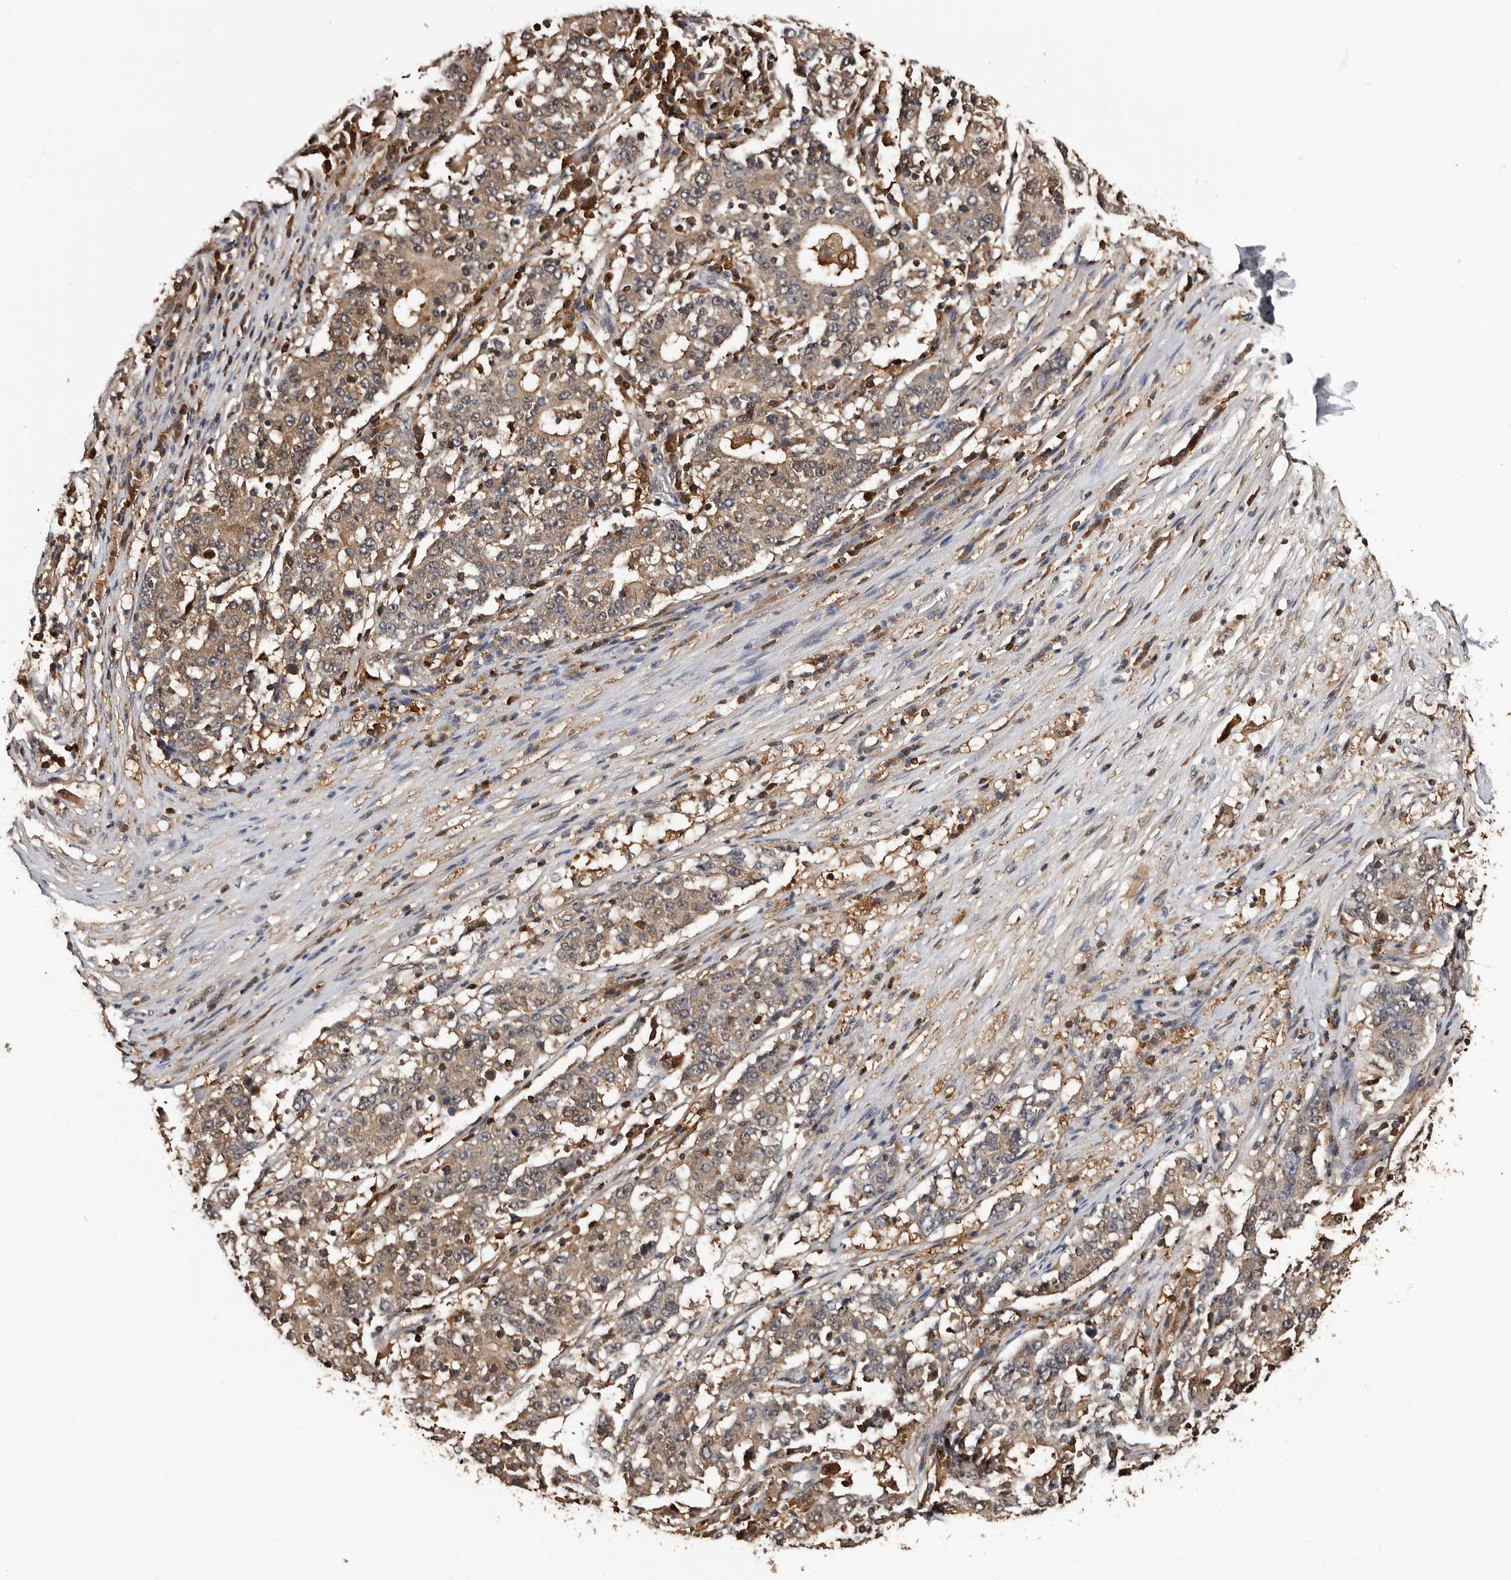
{"staining": {"intensity": "weak", "quantity": ">75%", "location": "cytoplasmic/membranous"}, "tissue": "stomach cancer", "cell_type": "Tumor cells", "image_type": "cancer", "snomed": [{"axis": "morphology", "description": "Adenocarcinoma, NOS"}, {"axis": "topography", "description": "Stomach"}], "caption": "Weak cytoplasmic/membranous positivity for a protein is present in about >75% of tumor cells of stomach adenocarcinoma using immunohistochemistry (IHC).", "gene": "DNPH1", "patient": {"sex": "male", "age": 59}}